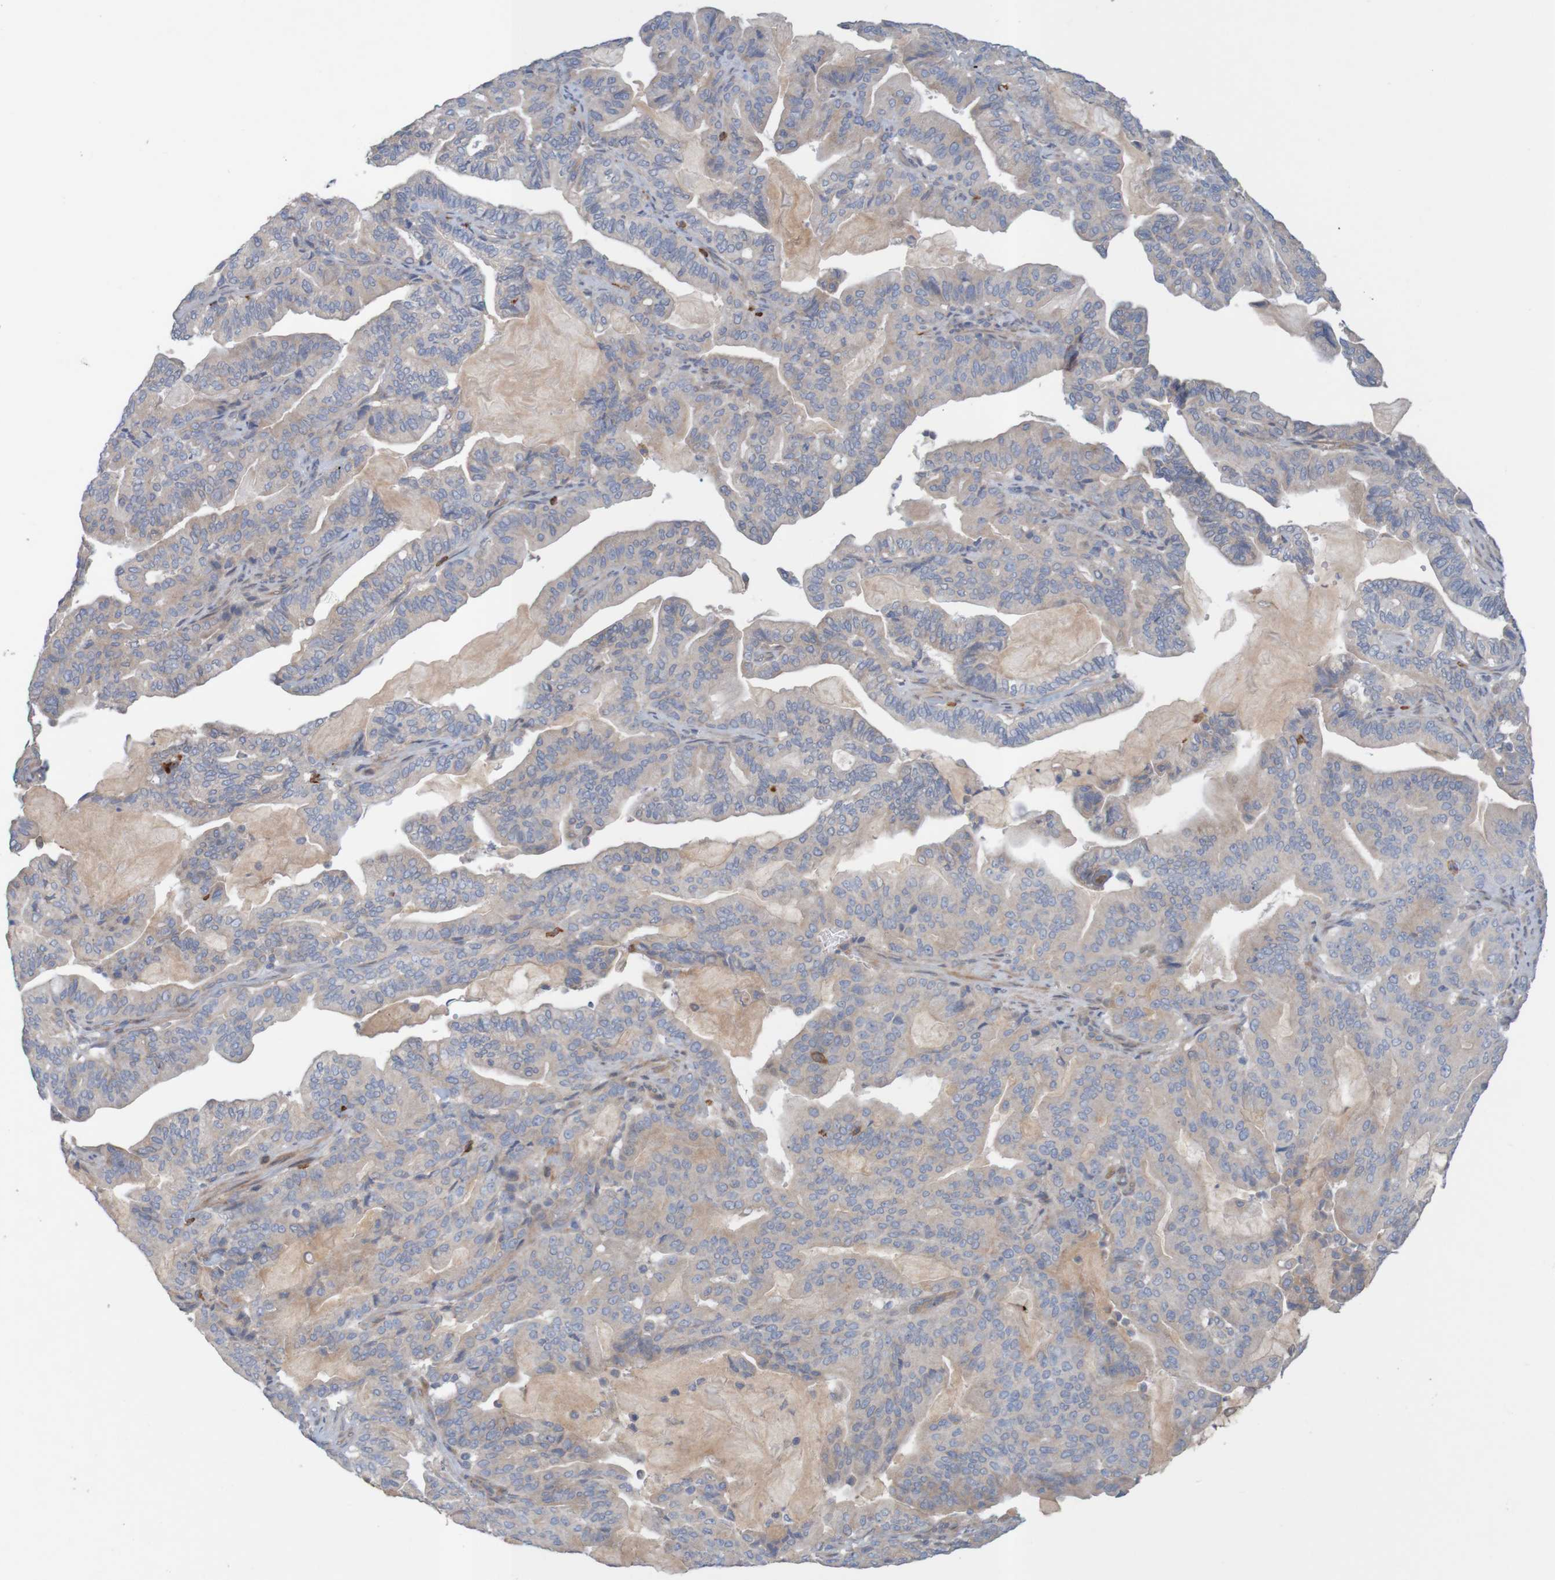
{"staining": {"intensity": "weak", "quantity": "<25%", "location": "cytoplasmic/membranous"}, "tissue": "pancreatic cancer", "cell_type": "Tumor cells", "image_type": "cancer", "snomed": [{"axis": "morphology", "description": "Adenocarcinoma, NOS"}, {"axis": "topography", "description": "Pancreas"}], "caption": "A histopathology image of human pancreatic cancer is negative for staining in tumor cells.", "gene": "KRT23", "patient": {"sex": "male", "age": 63}}